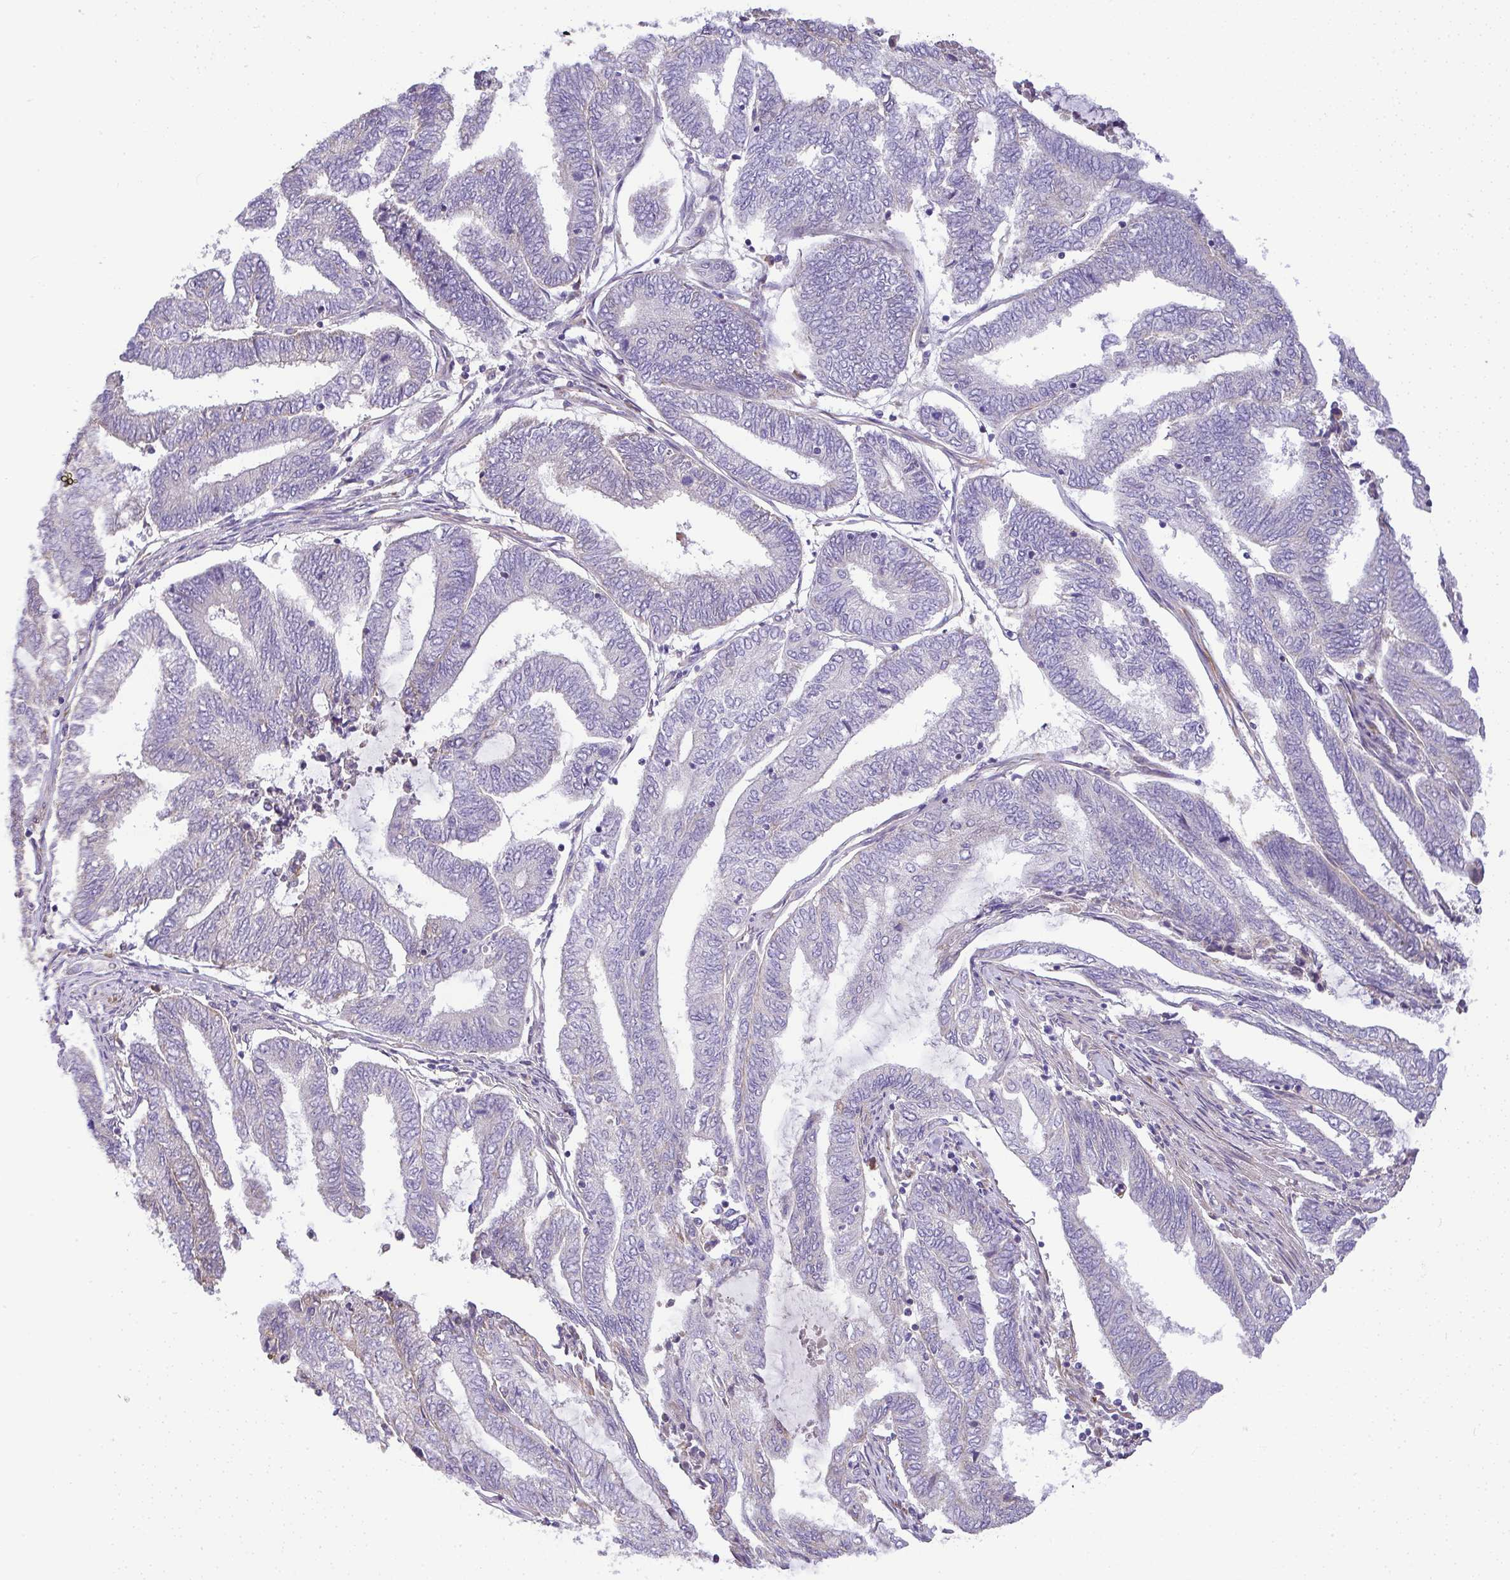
{"staining": {"intensity": "negative", "quantity": "none", "location": "none"}, "tissue": "endometrial cancer", "cell_type": "Tumor cells", "image_type": "cancer", "snomed": [{"axis": "morphology", "description": "Adenocarcinoma, NOS"}, {"axis": "topography", "description": "Uterus"}, {"axis": "topography", "description": "Endometrium"}], "caption": "Endometrial cancer (adenocarcinoma) was stained to show a protein in brown. There is no significant expression in tumor cells.", "gene": "GRID2", "patient": {"sex": "female", "age": 70}}